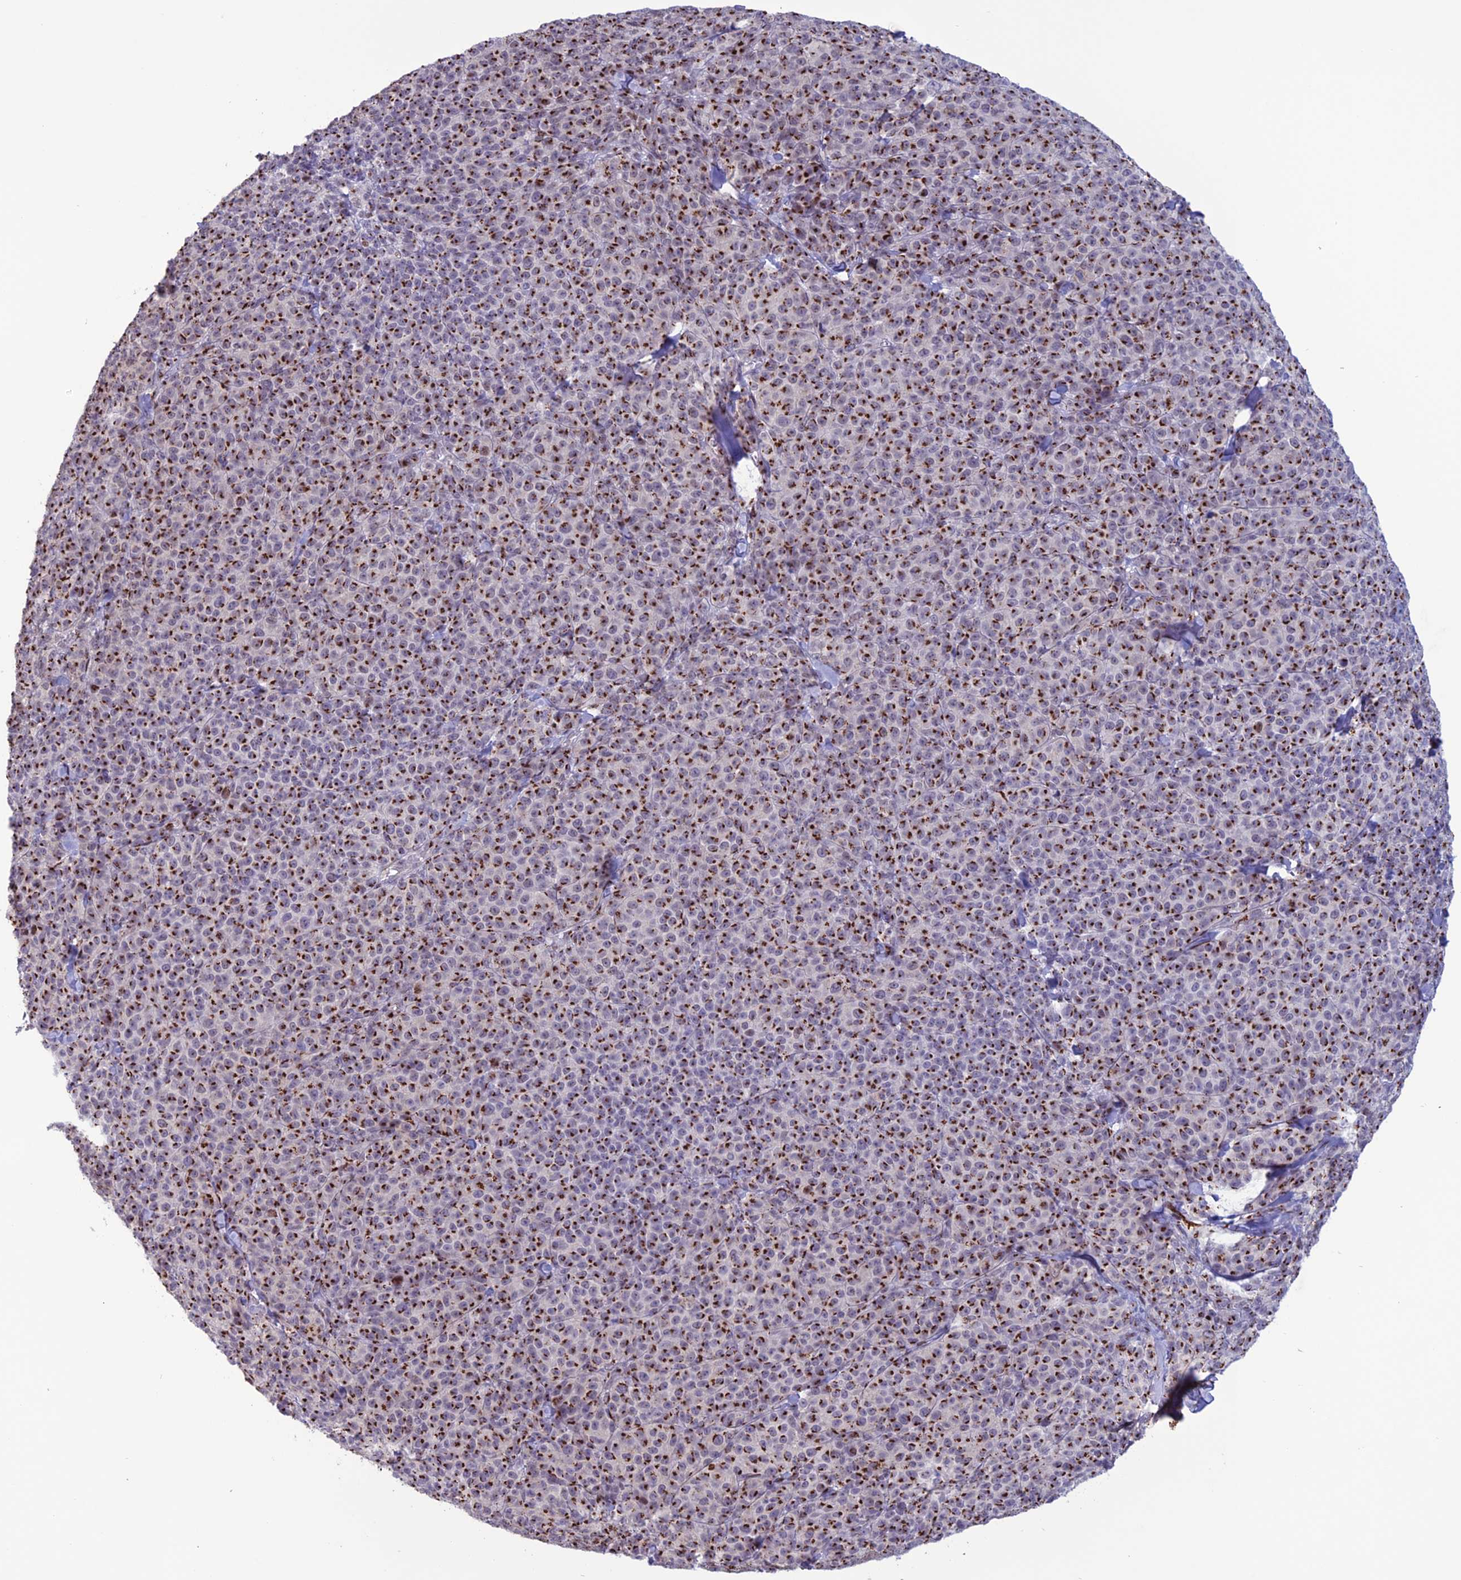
{"staining": {"intensity": "strong", "quantity": ">75%", "location": "cytoplasmic/membranous"}, "tissue": "melanoma", "cell_type": "Tumor cells", "image_type": "cancer", "snomed": [{"axis": "morphology", "description": "Normal tissue, NOS"}, {"axis": "morphology", "description": "Malignant melanoma, NOS"}, {"axis": "topography", "description": "Skin"}], "caption": "Protein expression by IHC displays strong cytoplasmic/membranous staining in about >75% of tumor cells in malignant melanoma.", "gene": "PLEKHA4", "patient": {"sex": "female", "age": 34}}